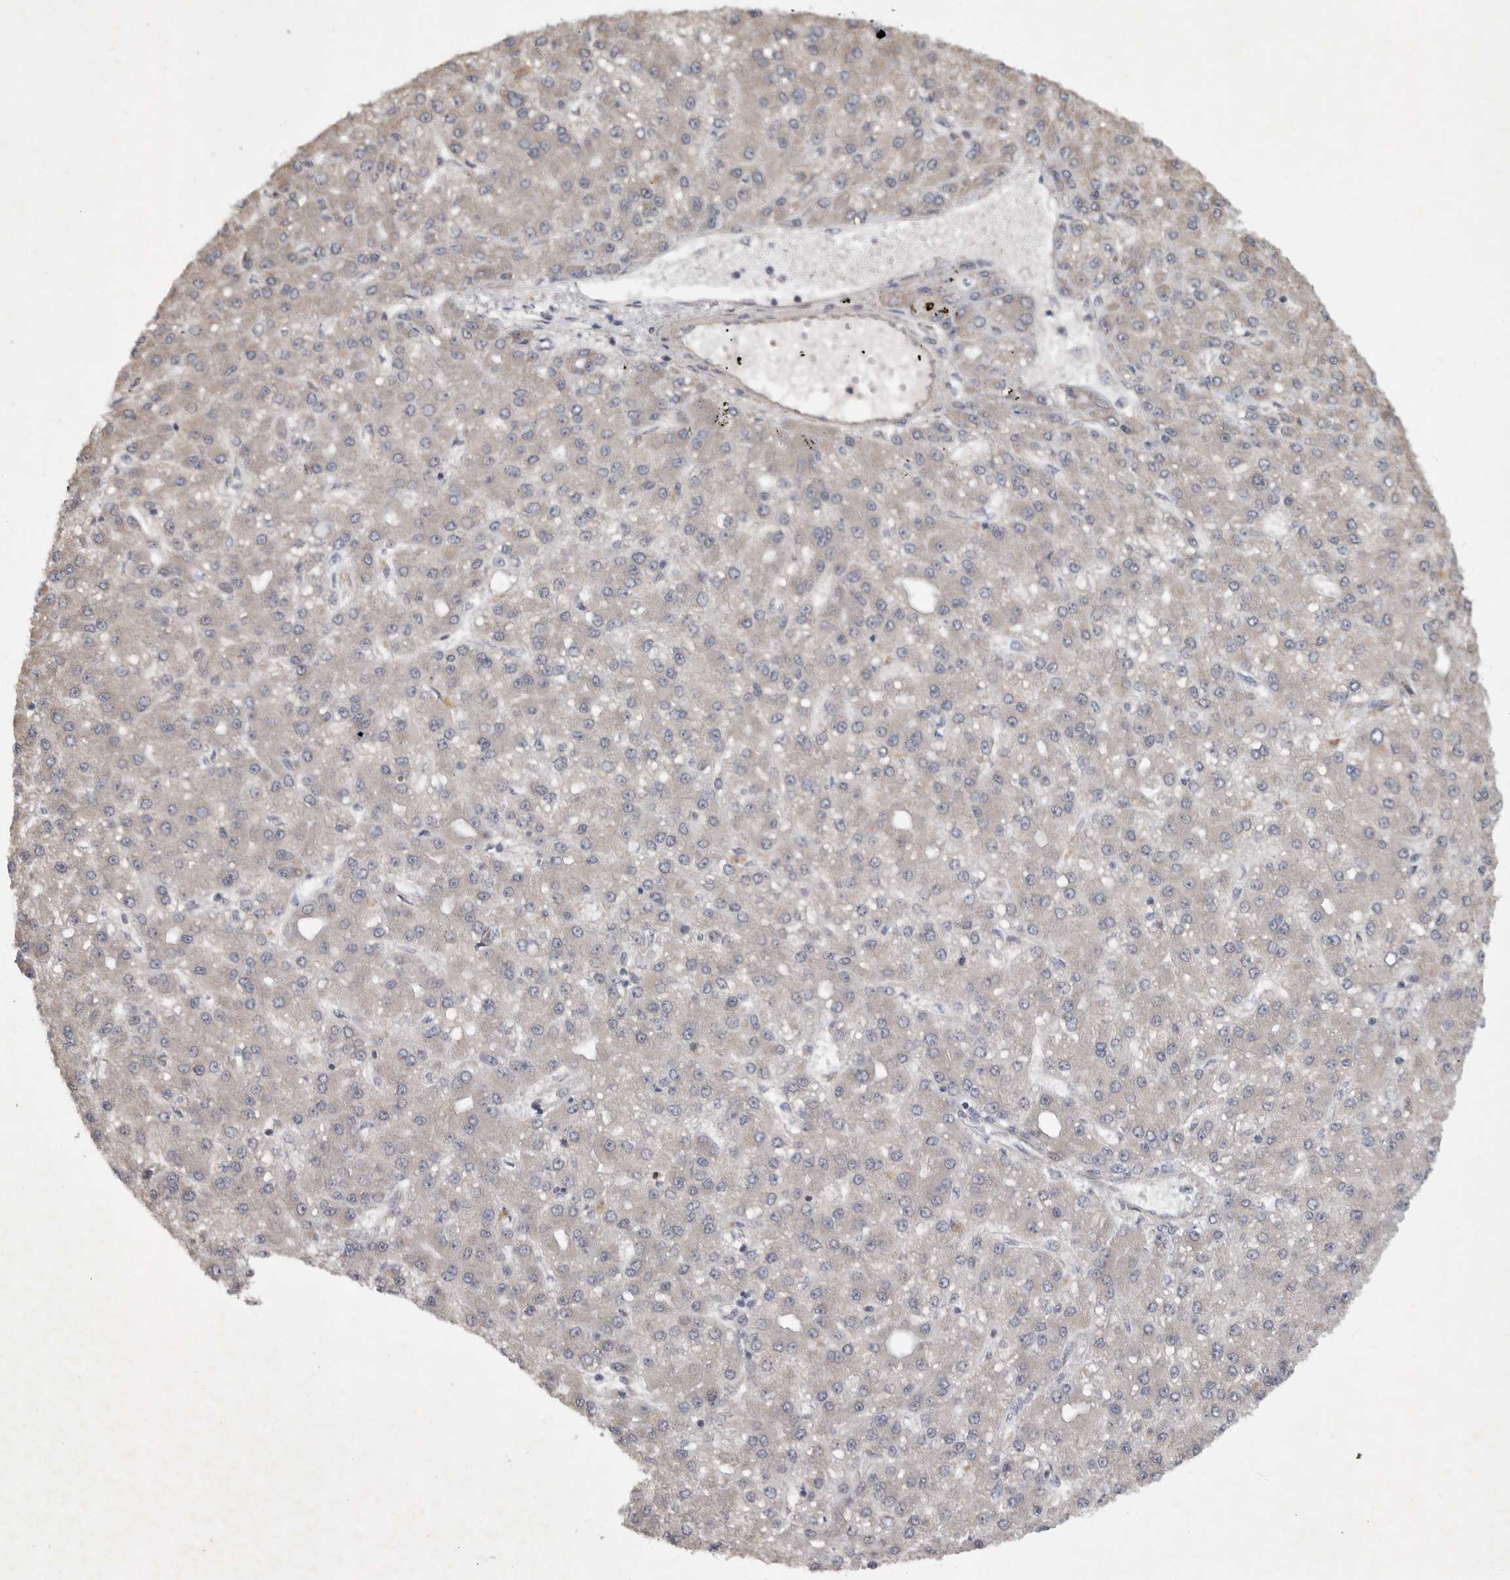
{"staining": {"intensity": "negative", "quantity": "none", "location": "none"}, "tissue": "liver cancer", "cell_type": "Tumor cells", "image_type": "cancer", "snomed": [{"axis": "morphology", "description": "Carcinoma, Hepatocellular, NOS"}, {"axis": "topography", "description": "Liver"}], "caption": "IHC image of human hepatocellular carcinoma (liver) stained for a protein (brown), which shows no staining in tumor cells.", "gene": "EDEM3", "patient": {"sex": "male", "age": 67}}